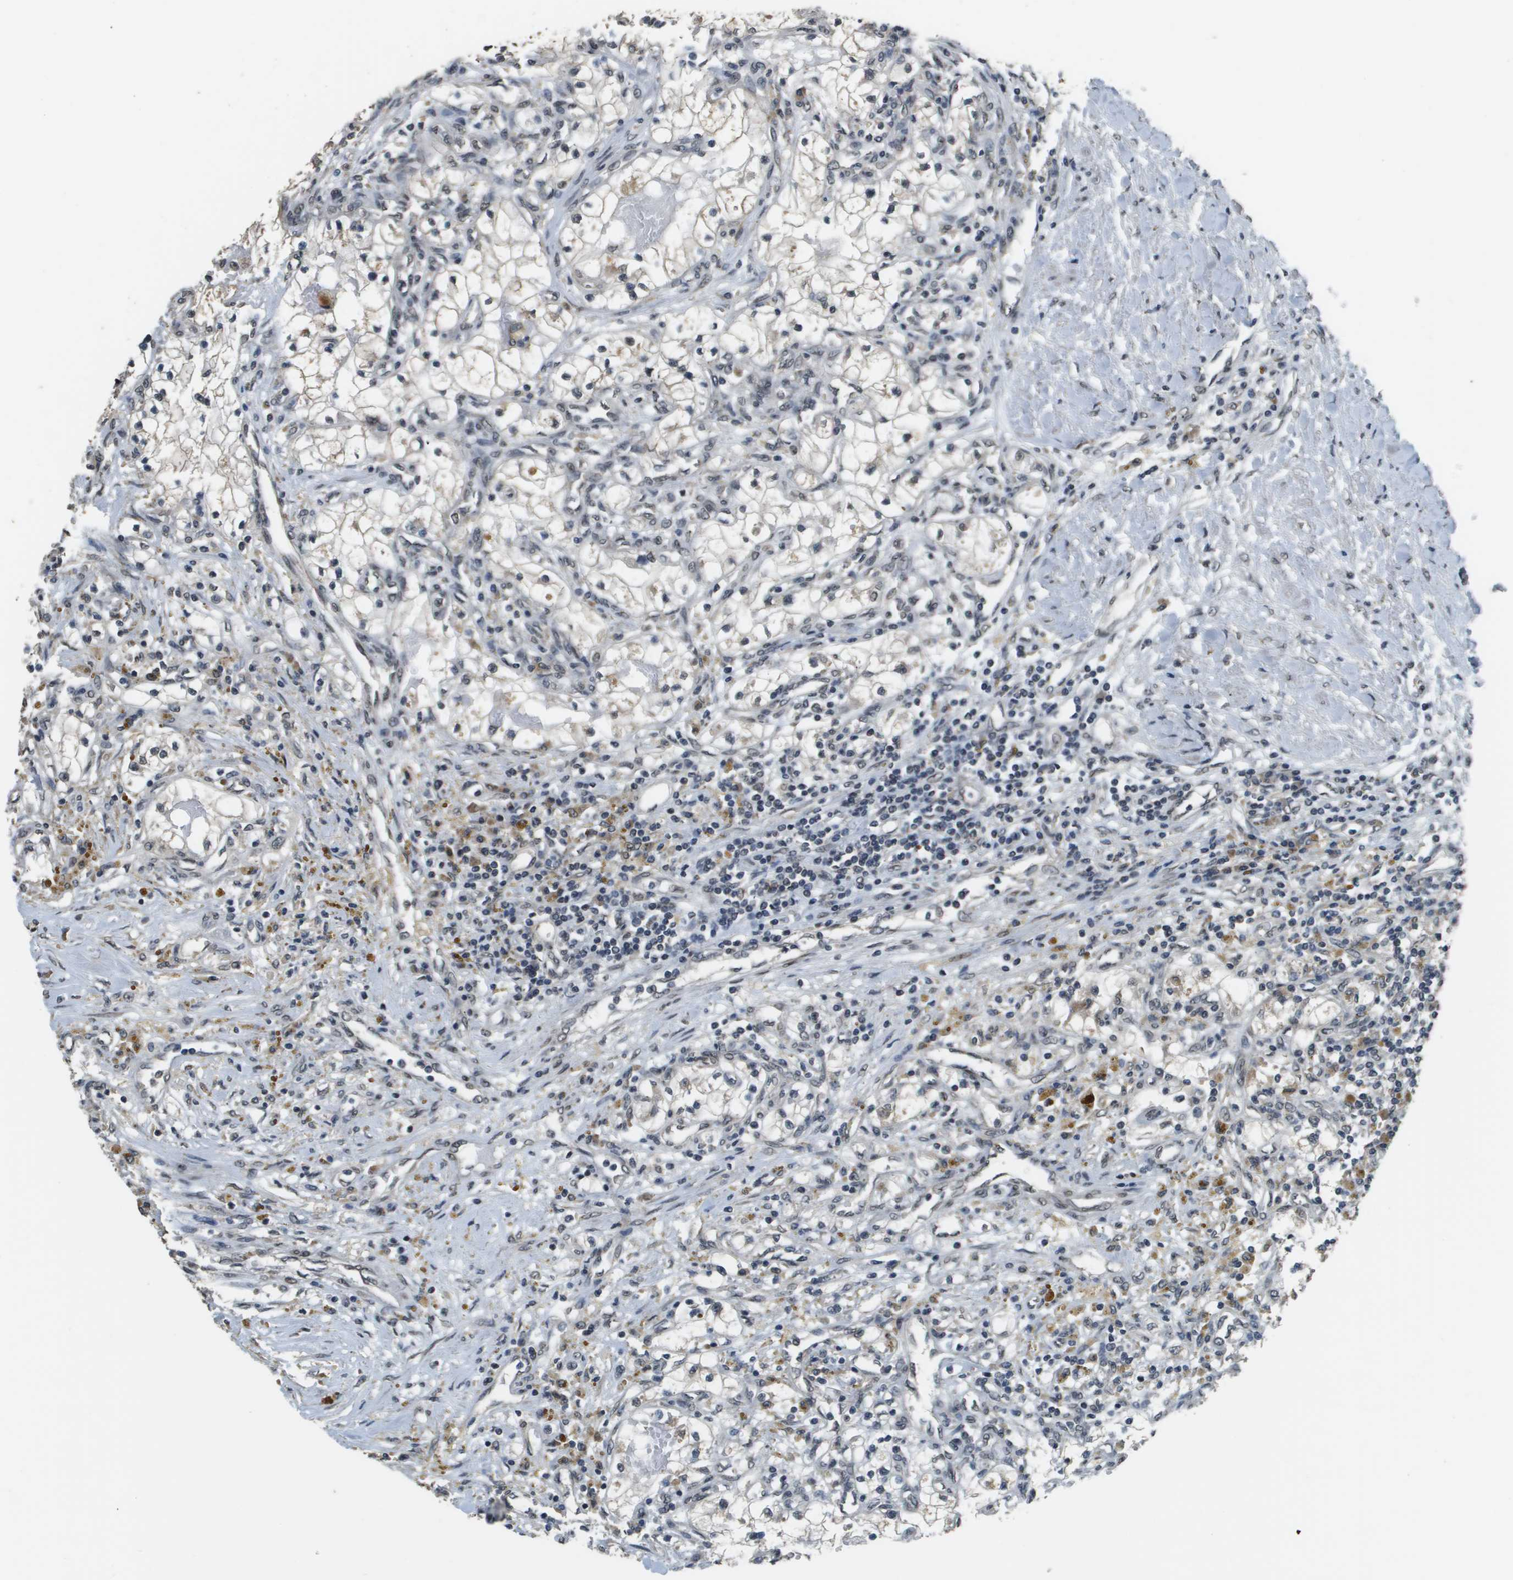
{"staining": {"intensity": "weak", "quantity": "25%-75%", "location": "cytoplasmic/membranous,nuclear"}, "tissue": "renal cancer", "cell_type": "Tumor cells", "image_type": "cancer", "snomed": [{"axis": "morphology", "description": "Adenocarcinoma, NOS"}, {"axis": "topography", "description": "Kidney"}], "caption": "Adenocarcinoma (renal) stained for a protein (brown) demonstrates weak cytoplasmic/membranous and nuclear positive positivity in about 25%-75% of tumor cells.", "gene": "FANCC", "patient": {"sex": "male", "age": 68}}